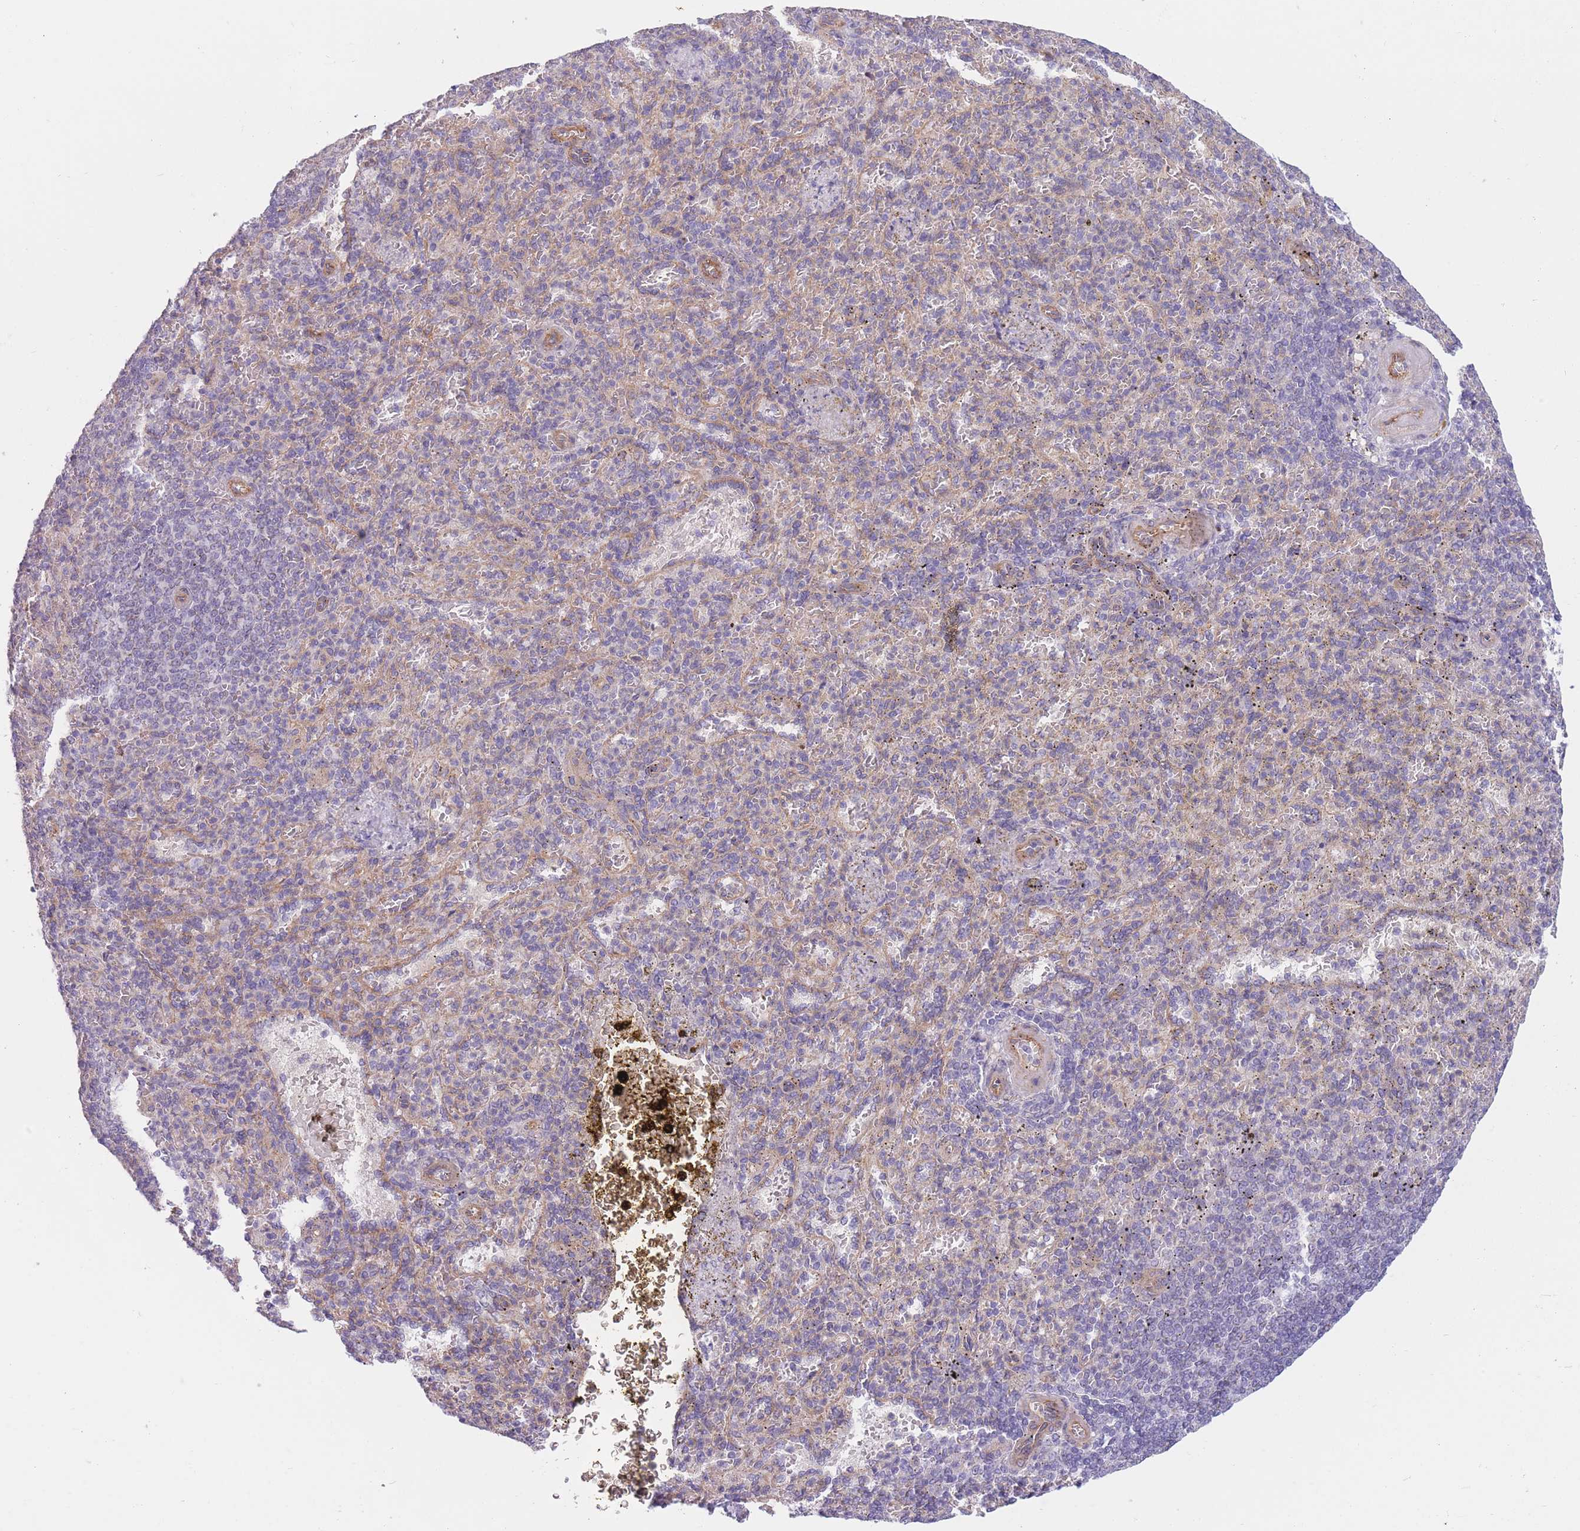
{"staining": {"intensity": "negative", "quantity": "none", "location": "none"}, "tissue": "spleen", "cell_type": "Cells in red pulp", "image_type": "normal", "snomed": [{"axis": "morphology", "description": "Normal tissue, NOS"}, {"axis": "topography", "description": "Spleen"}], "caption": "IHC micrograph of normal spleen: spleen stained with DAB reveals no significant protein expression in cells in red pulp.", "gene": "SERPINB3", "patient": {"sex": "female", "age": 74}}